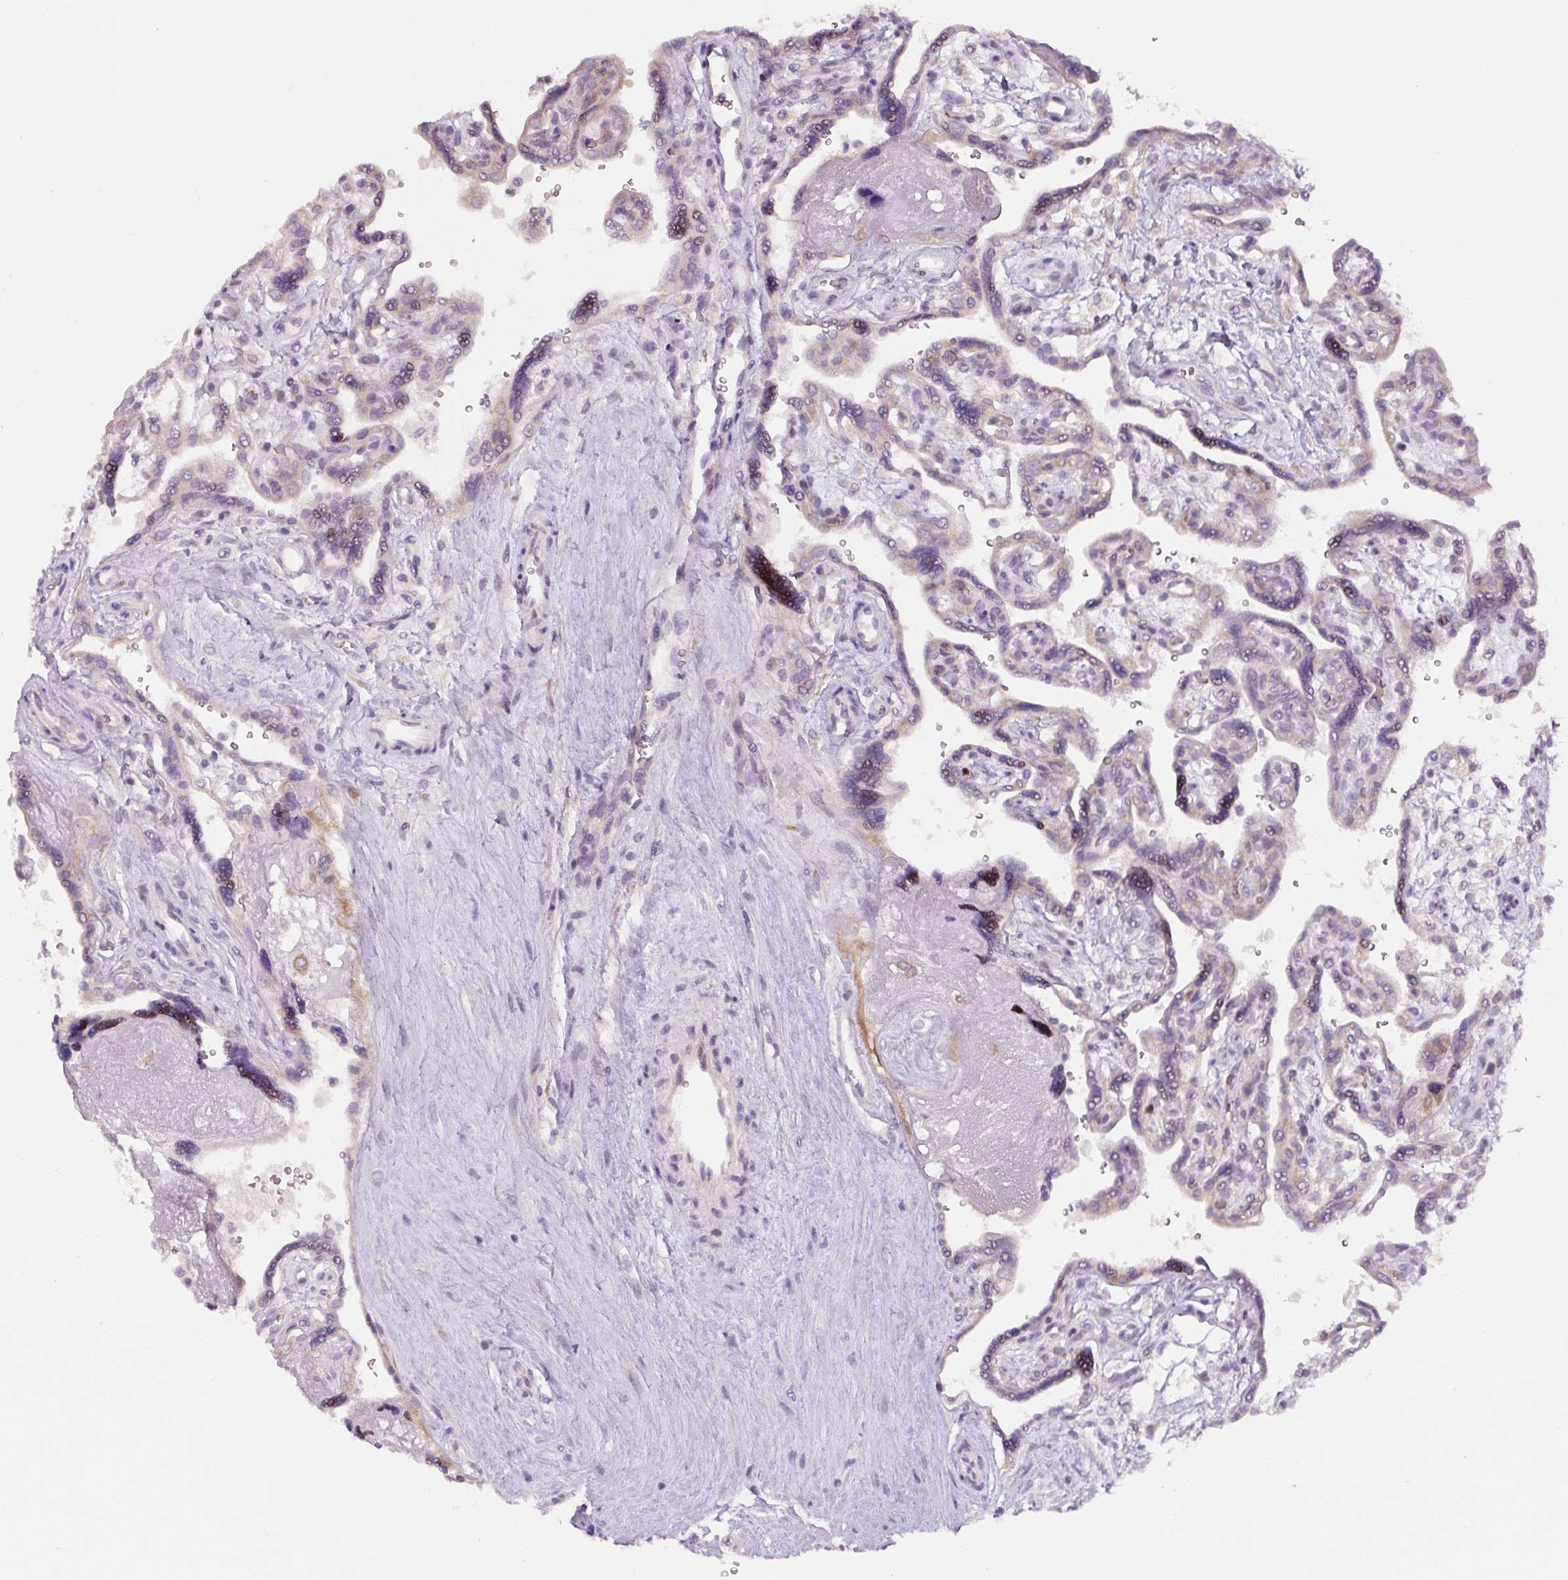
{"staining": {"intensity": "weak", "quantity": ">75%", "location": "cytoplasmic/membranous"}, "tissue": "placenta", "cell_type": "Decidual cells", "image_type": "normal", "snomed": [{"axis": "morphology", "description": "Normal tissue, NOS"}, {"axis": "topography", "description": "Placenta"}], "caption": "DAB immunohistochemical staining of unremarkable human placenta demonstrates weak cytoplasmic/membranous protein staining in approximately >75% of decidual cells. (Brightfield microscopy of DAB IHC at high magnification).", "gene": "YIF1B", "patient": {"sex": "female", "age": 39}}